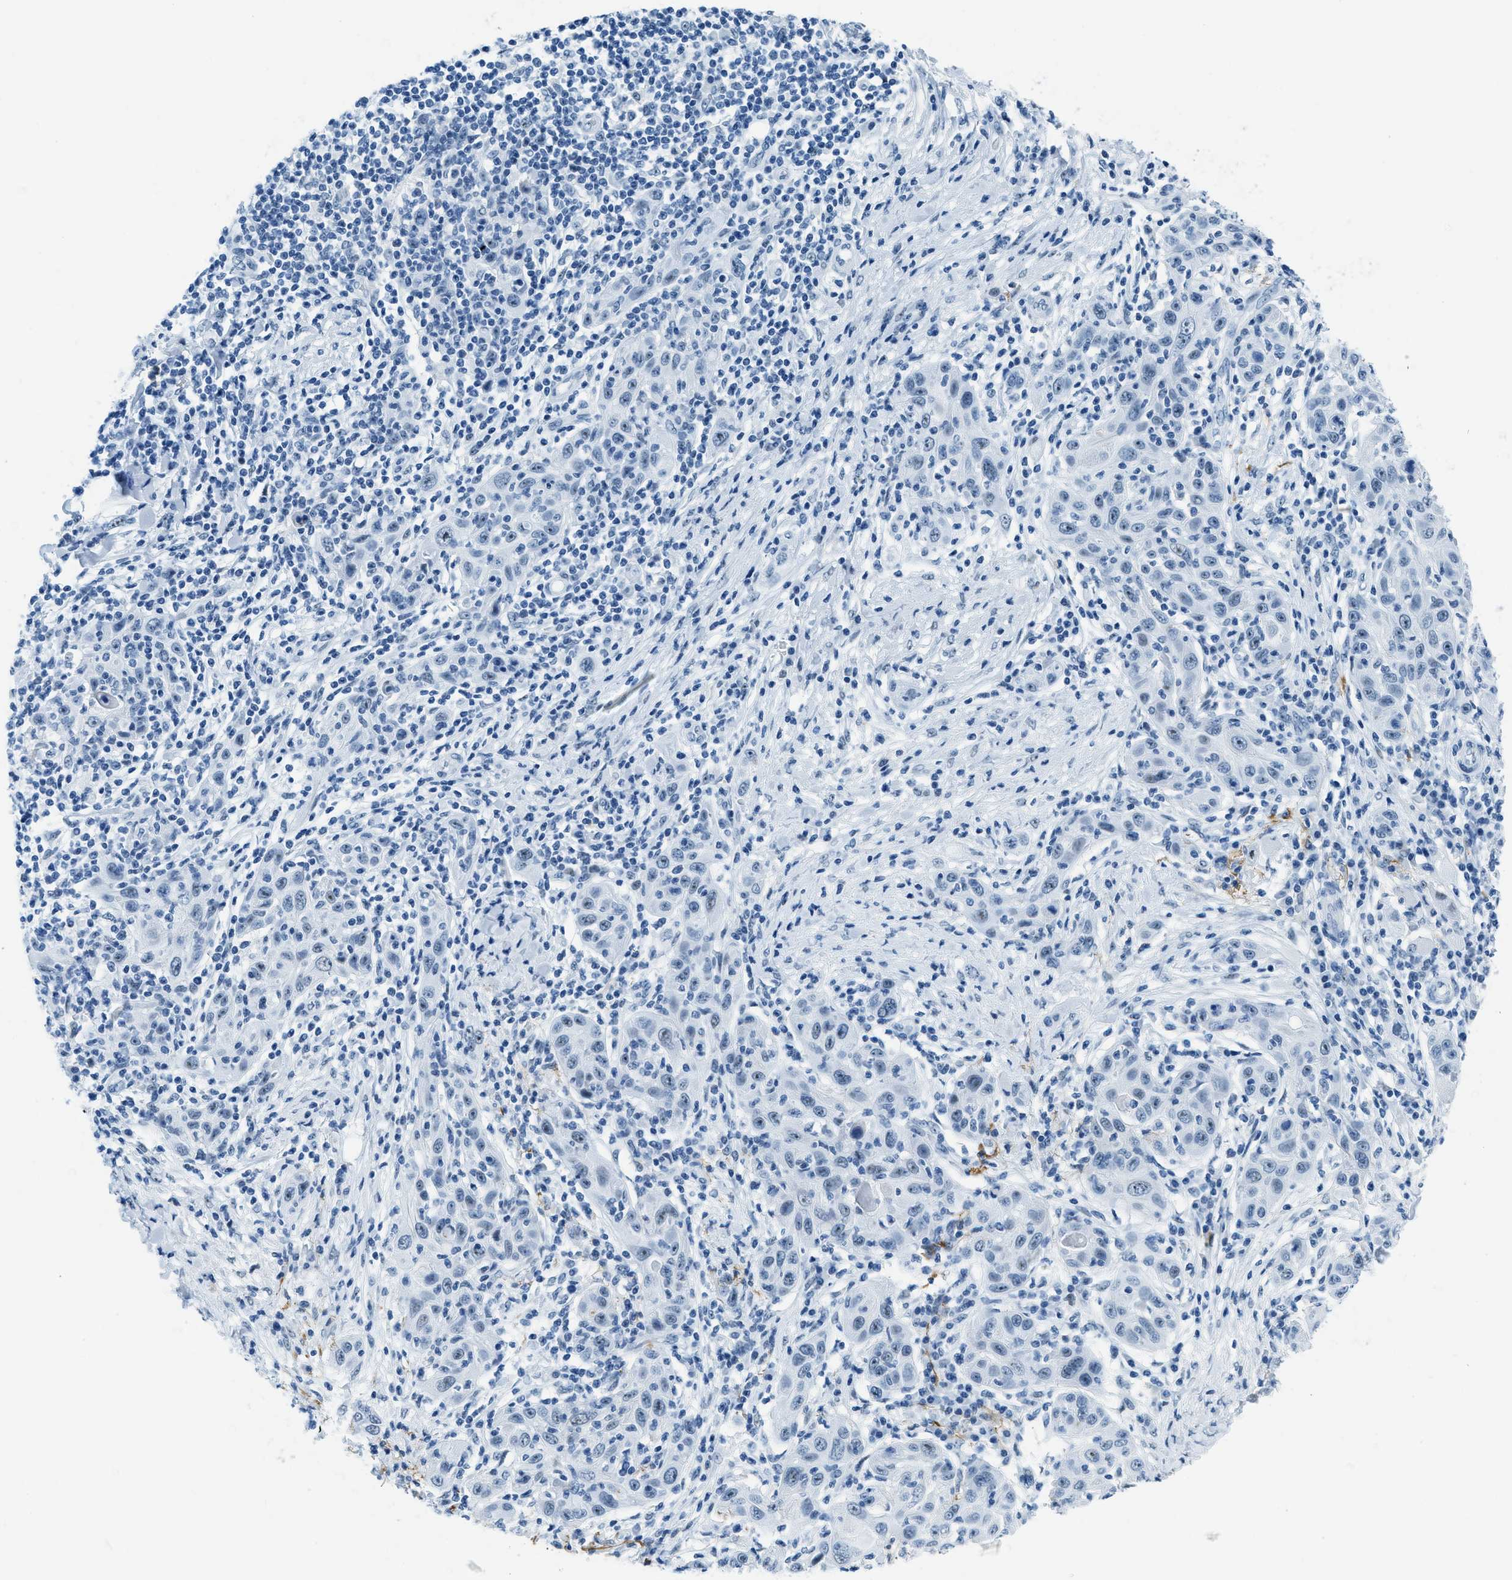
{"staining": {"intensity": "negative", "quantity": "none", "location": "none"}, "tissue": "skin cancer", "cell_type": "Tumor cells", "image_type": "cancer", "snomed": [{"axis": "morphology", "description": "Squamous cell carcinoma, NOS"}, {"axis": "topography", "description": "Skin"}], "caption": "Immunohistochemistry (IHC) micrograph of human squamous cell carcinoma (skin) stained for a protein (brown), which displays no positivity in tumor cells. (IHC, brightfield microscopy, high magnification).", "gene": "PLA2G2A", "patient": {"sex": "female", "age": 88}}